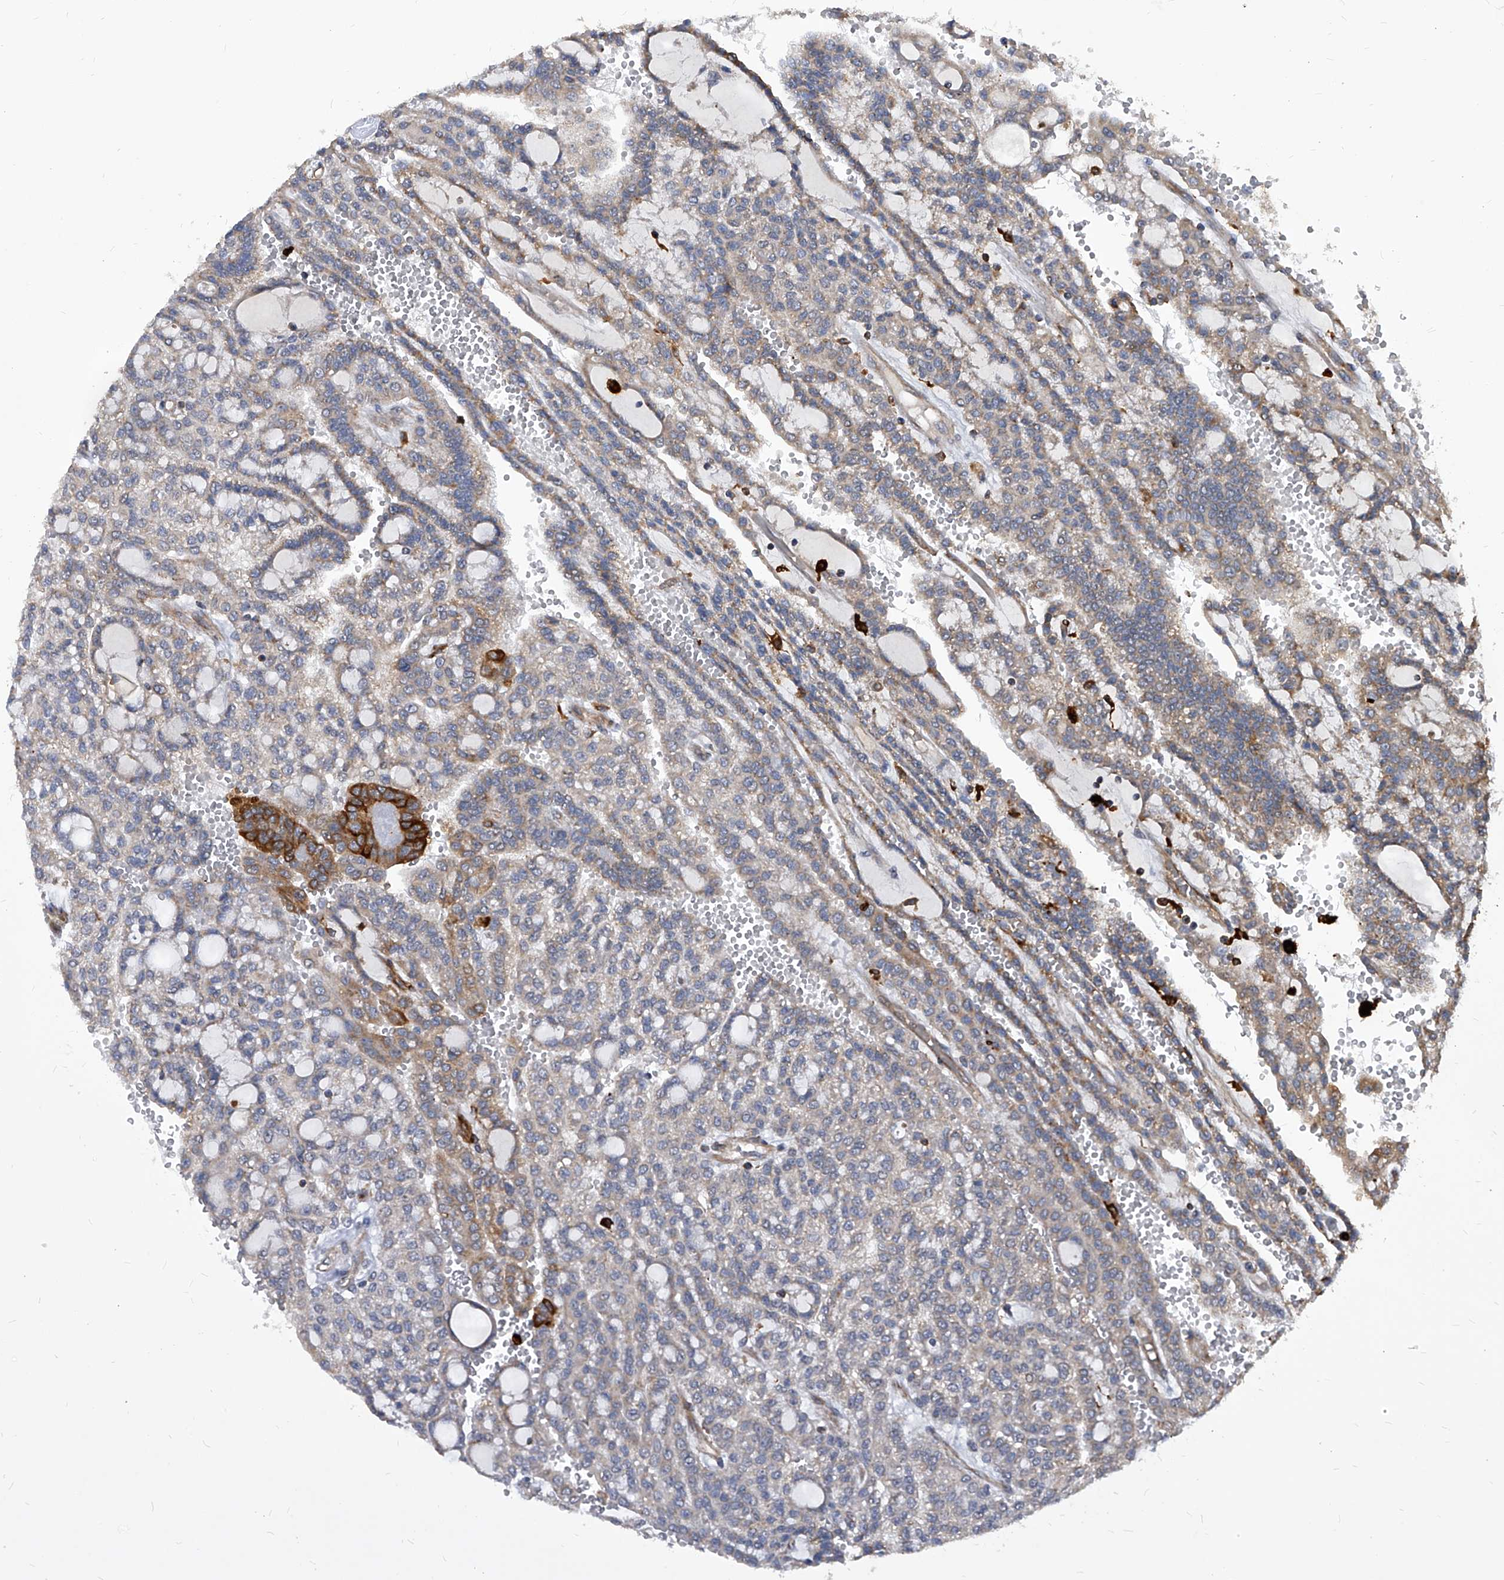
{"staining": {"intensity": "moderate", "quantity": "25%-75%", "location": "cytoplasmic/membranous"}, "tissue": "renal cancer", "cell_type": "Tumor cells", "image_type": "cancer", "snomed": [{"axis": "morphology", "description": "Adenocarcinoma, NOS"}, {"axis": "topography", "description": "Kidney"}], "caption": "The micrograph demonstrates staining of renal adenocarcinoma, revealing moderate cytoplasmic/membranous protein staining (brown color) within tumor cells.", "gene": "SOBP", "patient": {"sex": "male", "age": 63}}